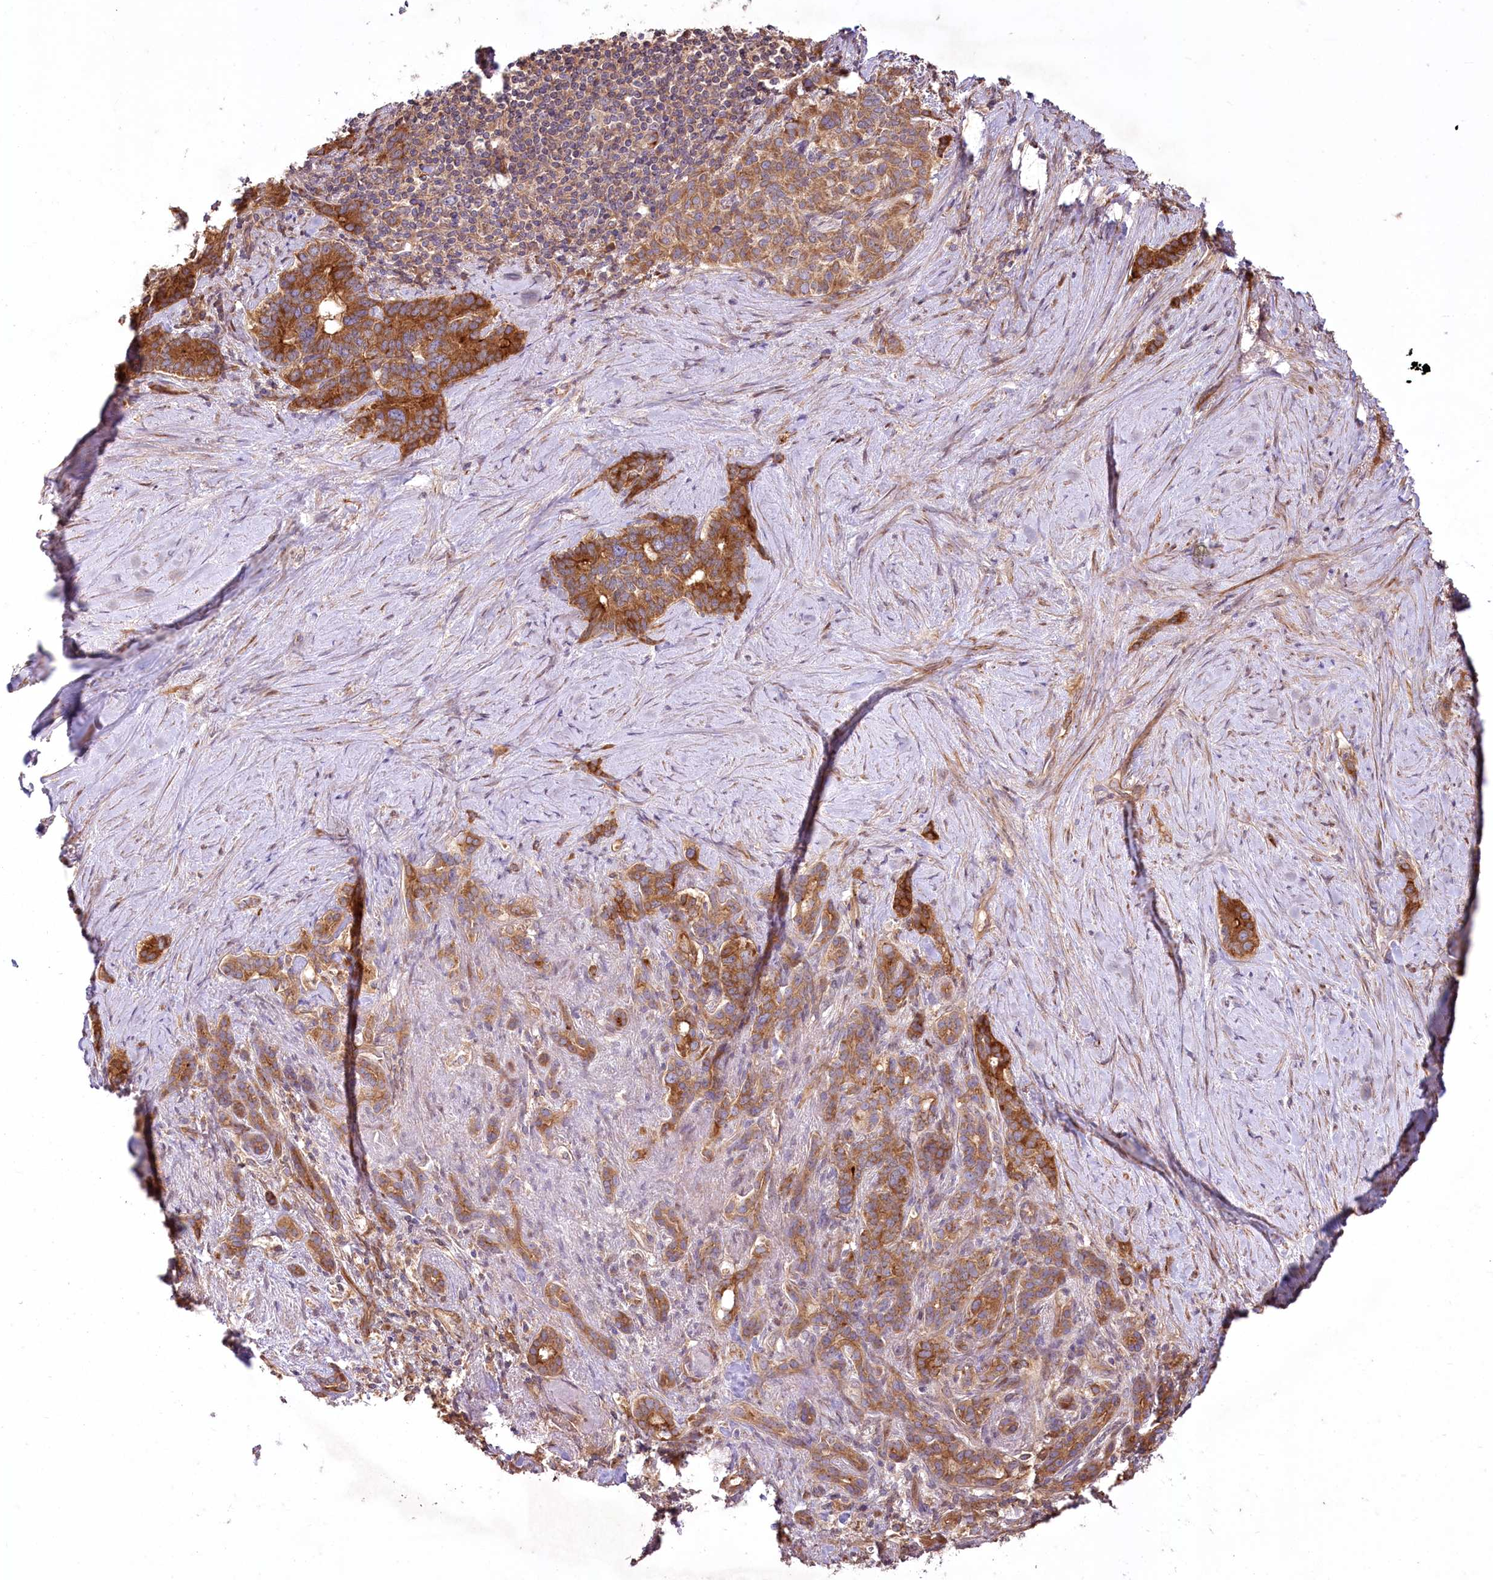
{"staining": {"intensity": "strong", "quantity": ">75%", "location": "cytoplasmic/membranous"}, "tissue": "pancreatic cancer", "cell_type": "Tumor cells", "image_type": "cancer", "snomed": [{"axis": "morphology", "description": "Adenocarcinoma, NOS"}, {"axis": "topography", "description": "Pancreas"}], "caption": "Approximately >75% of tumor cells in human adenocarcinoma (pancreatic) show strong cytoplasmic/membranous protein staining as visualized by brown immunohistochemical staining.", "gene": "SH3TC1", "patient": {"sex": "female", "age": 74}}